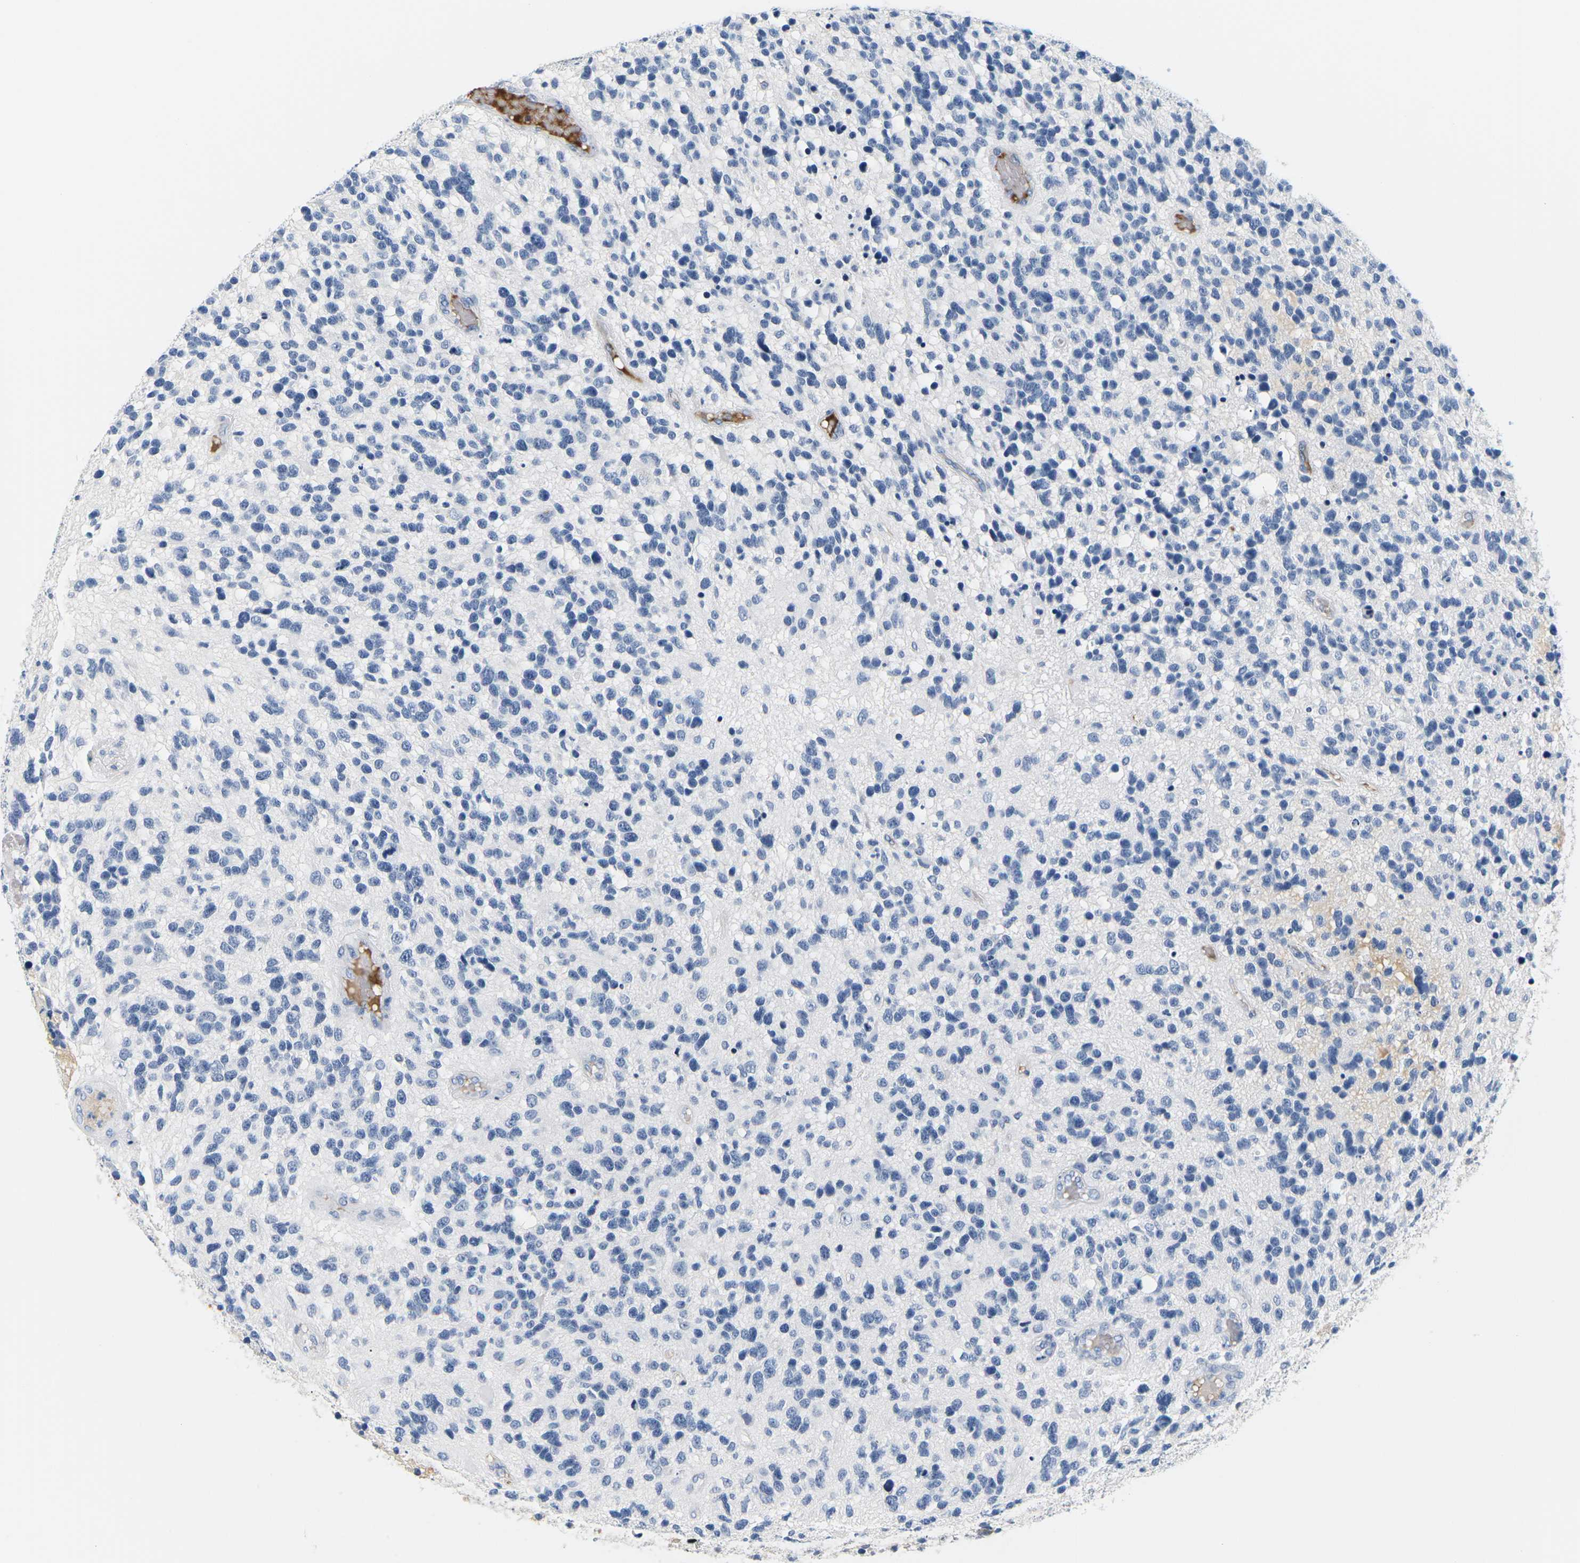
{"staining": {"intensity": "negative", "quantity": "none", "location": "none"}, "tissue": "glioma", "cell_type": "Tumor cells", "image_type": "cancer", "snomed": [{"axis": "morphology", "description": "Glioma, malignant, High grade"}, {"axis": "topography", "description": "Brain"}], "caption": "An image of human glioma is negative for staining in tumor cells. (Brightfield microscopy of DAB immunohistochemistry at high magnification).", "gene": "APOB", "patient": {"sex": "female", "age": 58}}